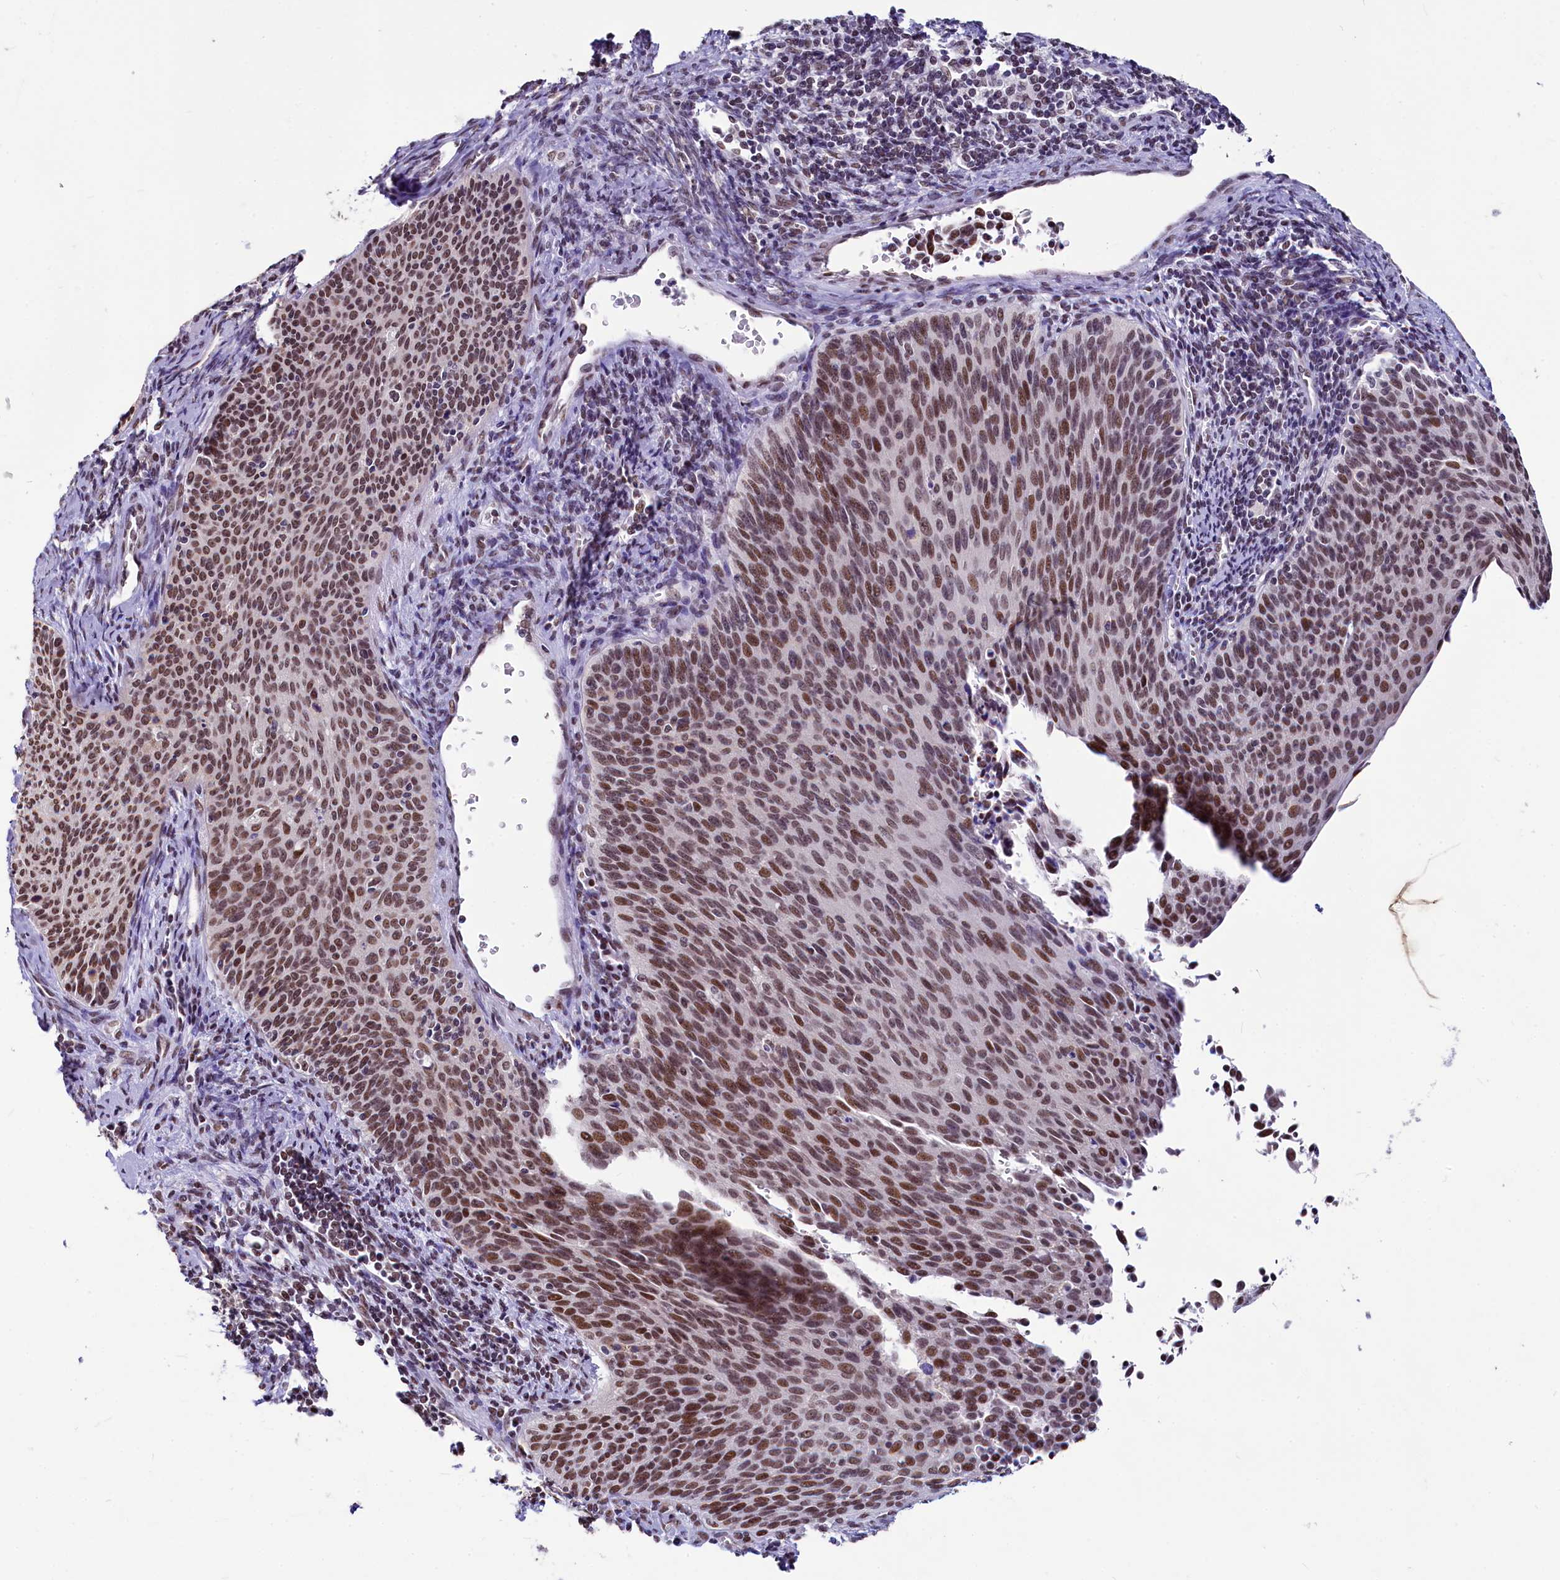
{"staining": {"intensity": "moderate", "quantity": ">75%", "location": "nuclear"}, "tissue": "cervical cancer", "cell_type": "Tumor cells", "image_type": "cancer", "snomed": [{"axis": "morphology", "description": "Squamous cell carcinoma, NOS"}, {"axis": "topography", "description": "Cervix"}], "caption": "Immunohistochemistry staining of cervical squamous cell carcinoma, which exhibits medium levels of moderate nuclear expression in approximately >75% of tumor cells indicating moderate nuclear protein staining. The staining was performed using DAB (brown) for protein detection and nuclei were counterstained in hematoxylin (blue).", "gene": "PARPBP", "patient": {"sex": "female", "age": 55}}